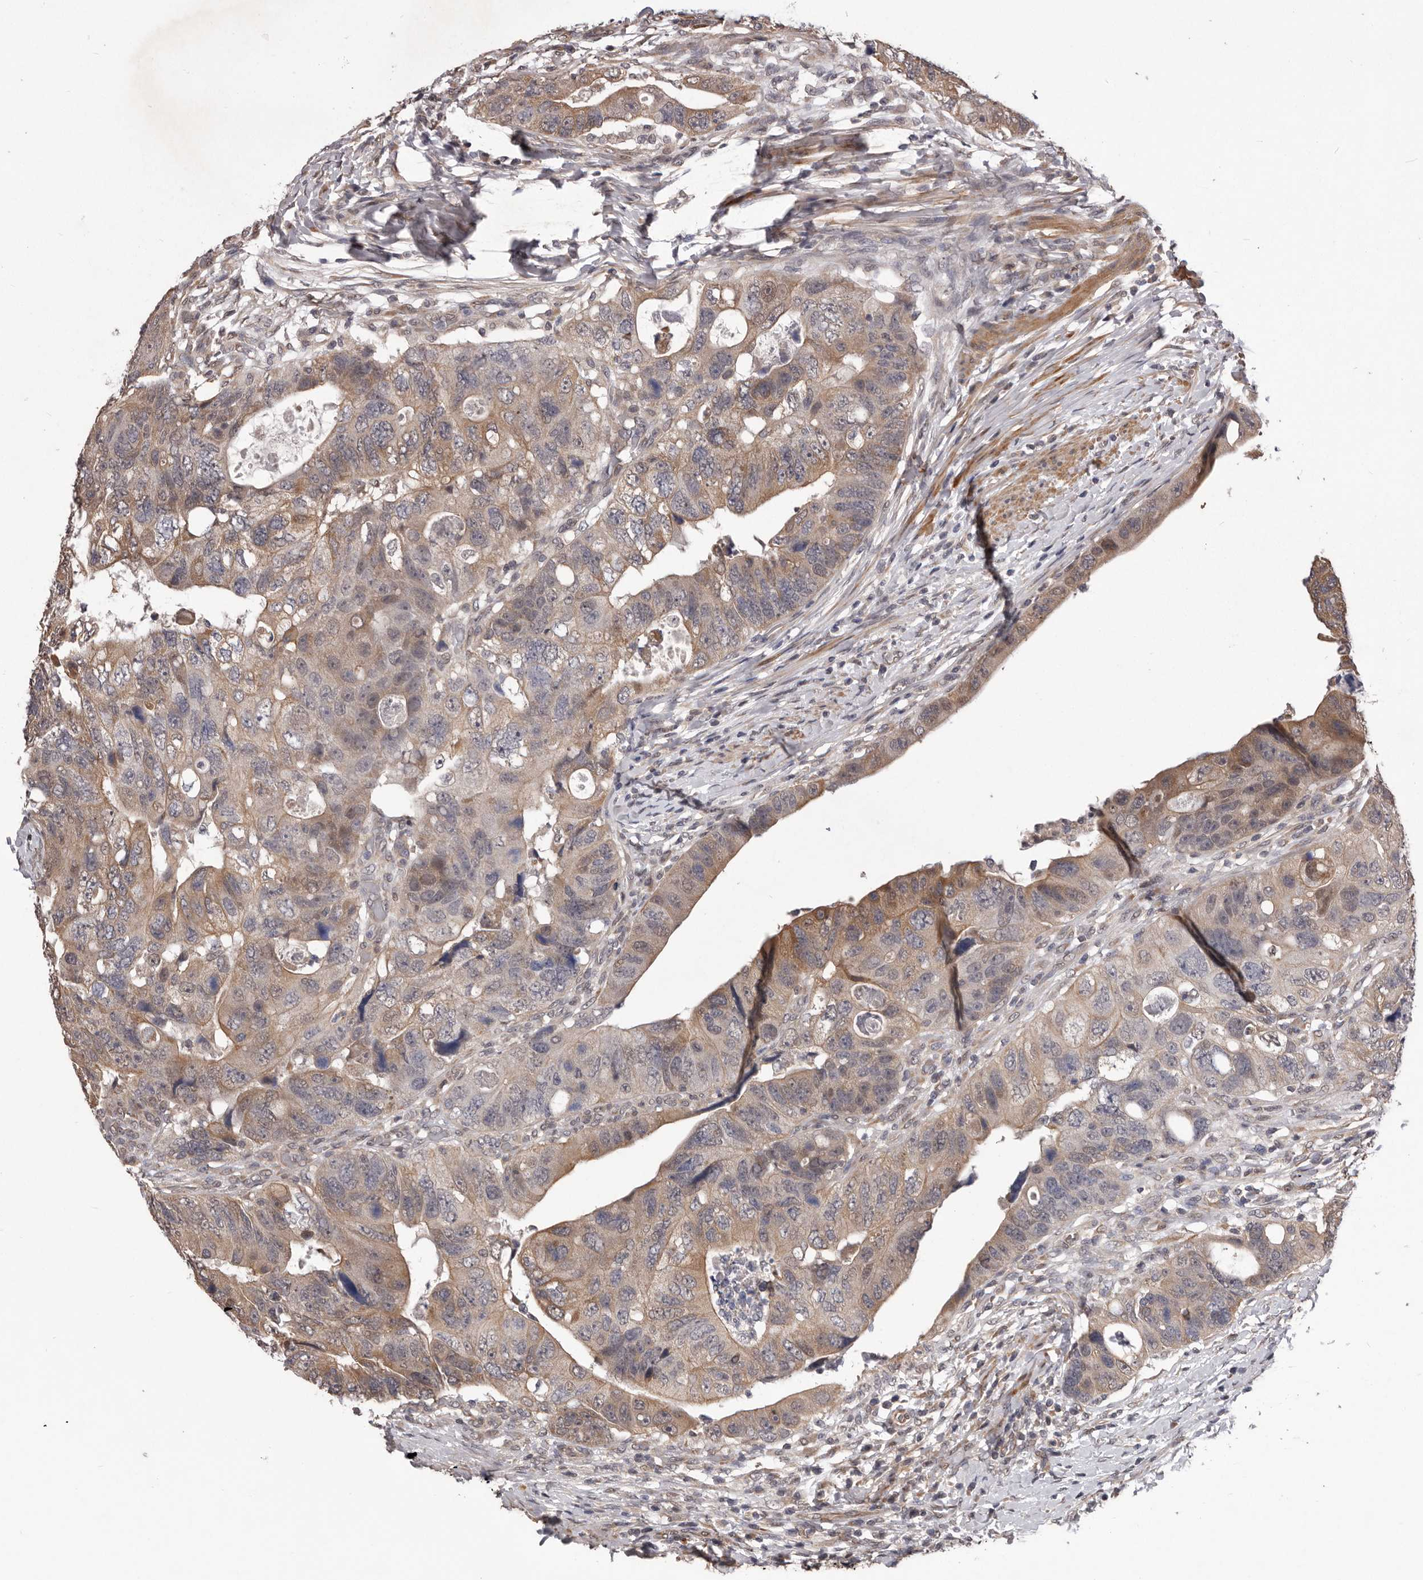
{"staining": {"intensity": "moderate", "quantity": "25%-75%", "location": "cytoplasmic/membranous"}, "tissue": "colorectal cancer", "cell_type": "Tumor cells", "image_type": "cancer", "snomed": [{"axis": "morphology", "description": "Adenocarcinoma, NOS"}, {"axis": "topography", "description": "Rectum"}], "caption": "A micrograph showing moderate cytoplasmic/membranous staining in about 25%-75% of tumor cells in adenocarcinoma (colorectal), as visualized by brown immunohistochemical staining.", "gene": "CELF3", "patient": {"sex": "male", "age": 59}}